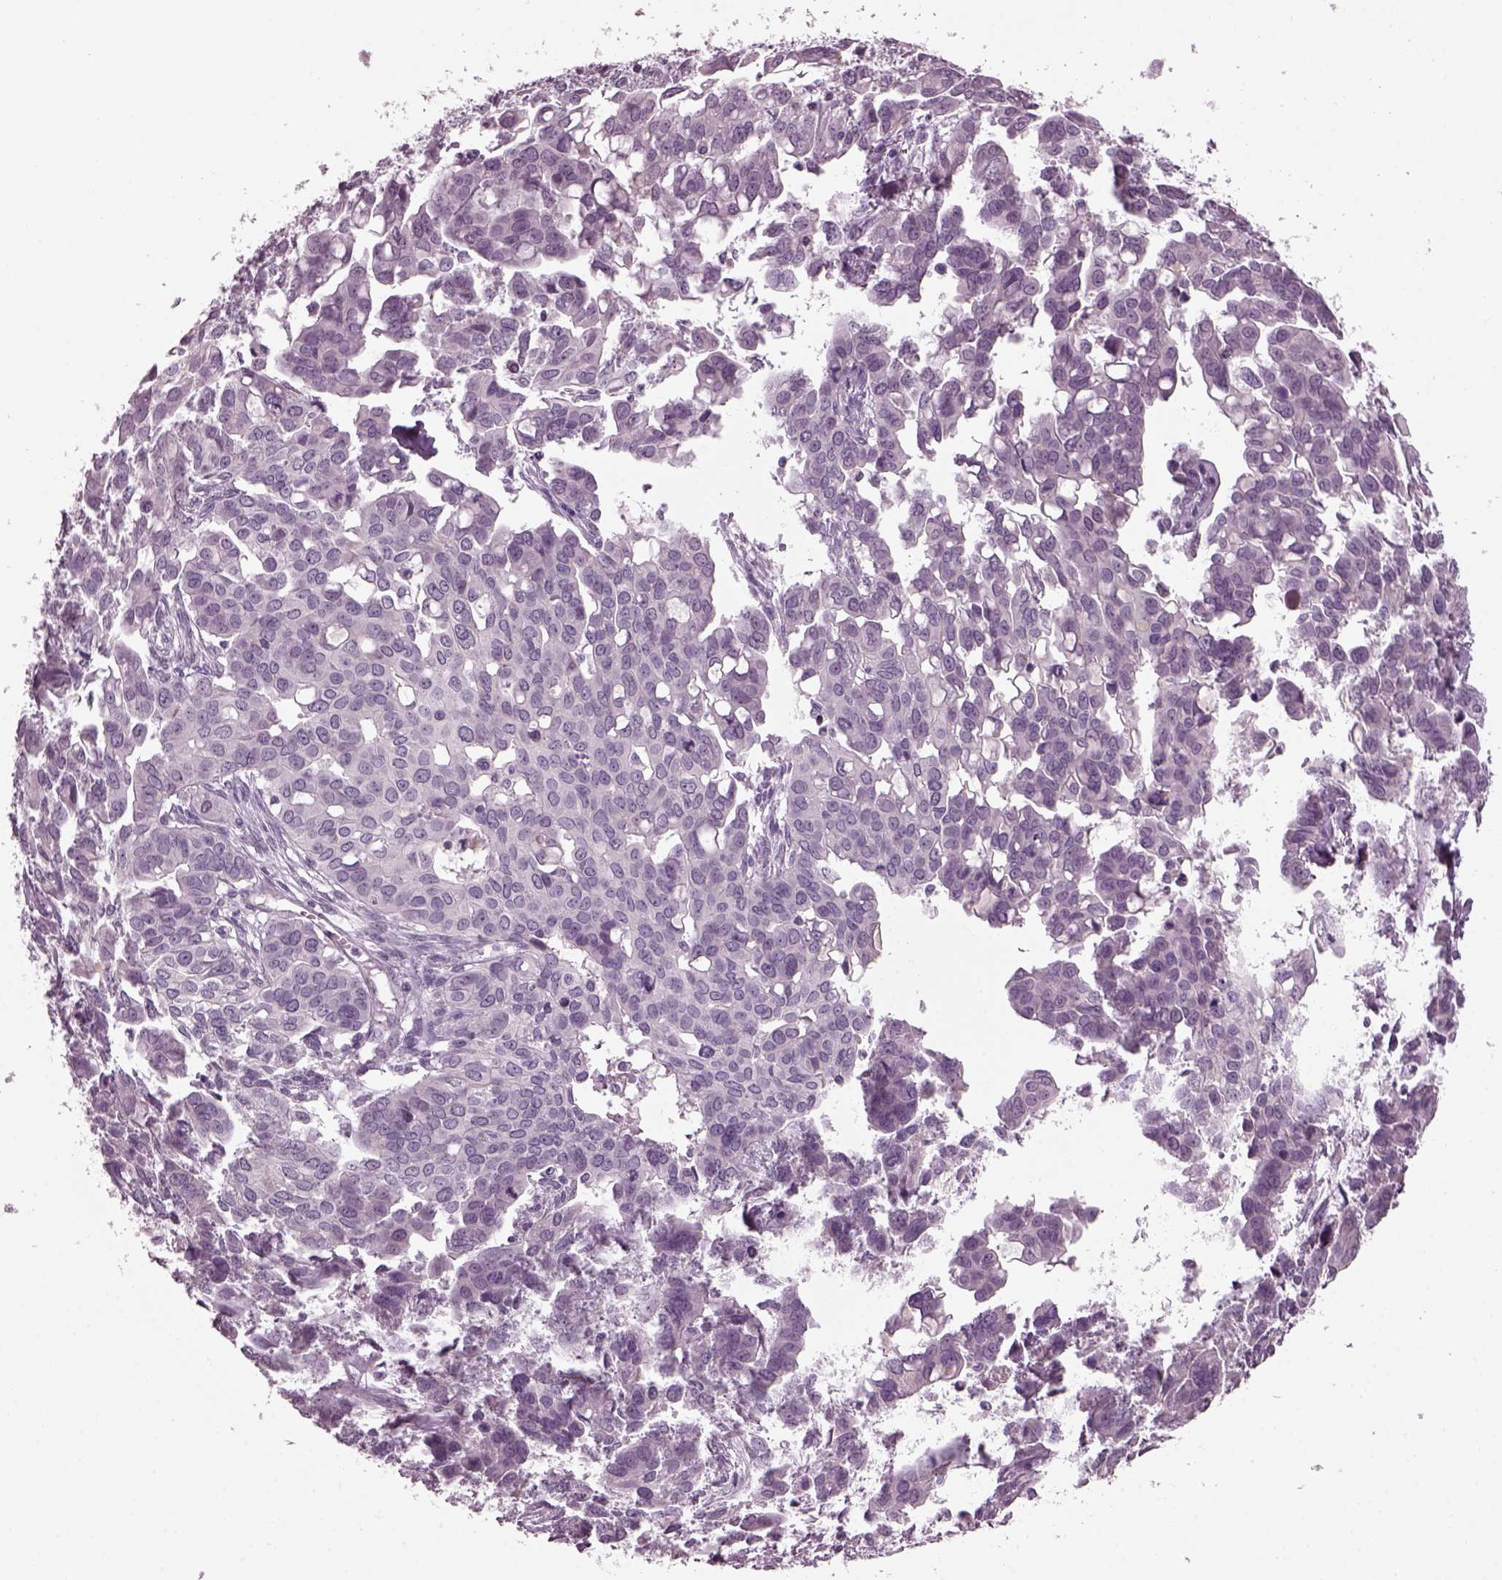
{"staining": {"intensity": "negative", "quantity": "none", "location": "none"}, "tissue": "ovarian cancer", "cell_type": "Tumor cells", "image_type": "cancer", "snomed": [{"axis": "morphology", "description": "Carcinoma, endometroid"}, {"axis": "topography", "description": "Ovary"}], "caption": "The image displays no staining of tumor cells in ovarian endometroid carcinoma.", "gene": "CLCN4", "patient": {"sex": "female", "age": 78}}